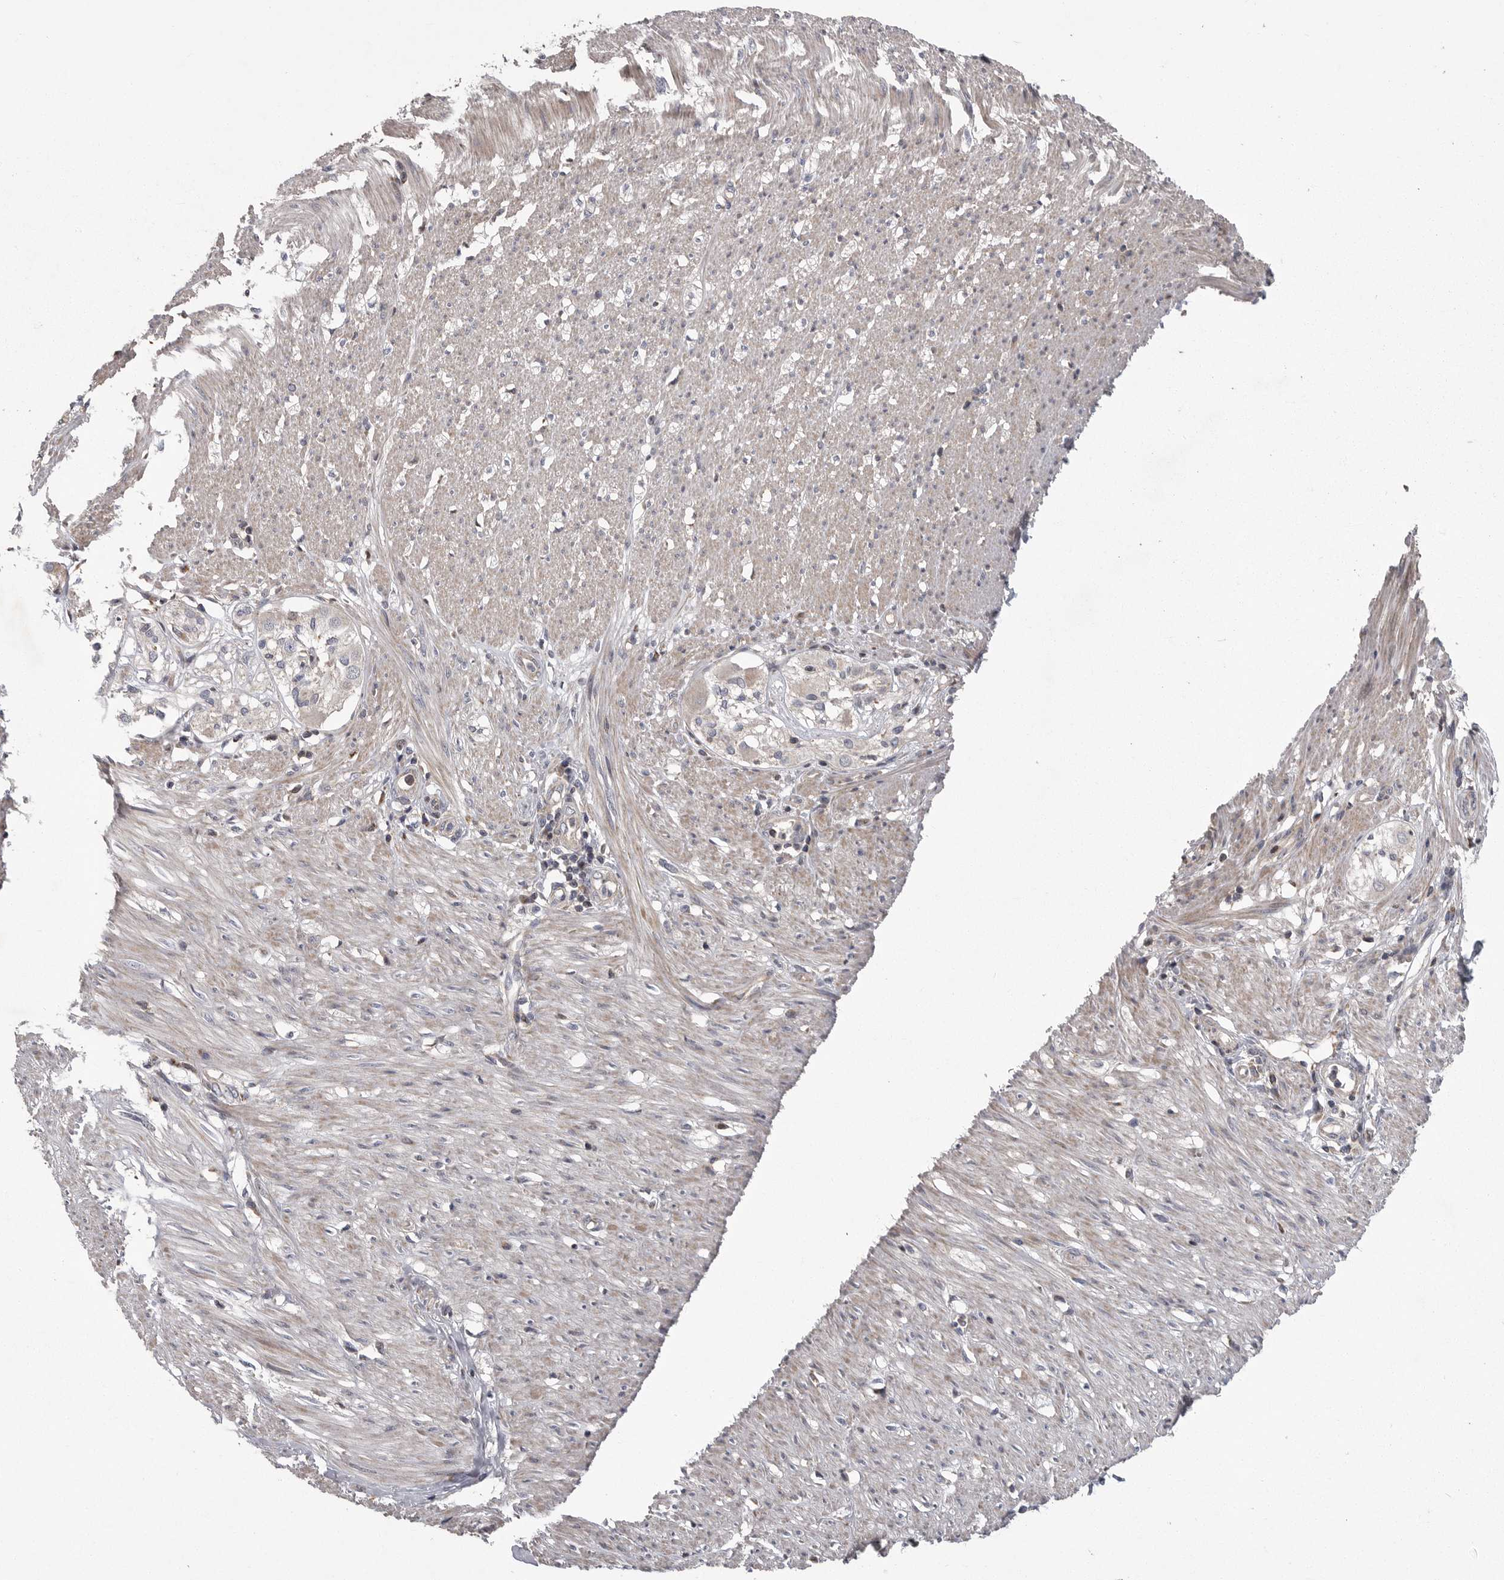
{"staining": {"intensity": "moderate", "quantity": "25%-75%", "location": "cytoplasmic/membranous"}, "tissue": "smooth muscle", "cell_type": "Smooth muscle cells", "image_type": "normal", "snomed": [{"axis": "morphology", "description": "Normal tissue, NOS"}, {"axis": "morphology", "description": "Adenocarcinoma, NOS"}, {"axis": "topography", "description": "Colon"}, {"axis": "topography", "description": "Peripheral nerve tissue"}], "caption": "IHC (DAB) staining of normal human smooth muscle reveals moderate cytoplasmic/membranous protein expression in approximately 25%-75% of smooth muscle cells.", "gene": "CRP", "patient": {"sex": "male", "age": 14}}